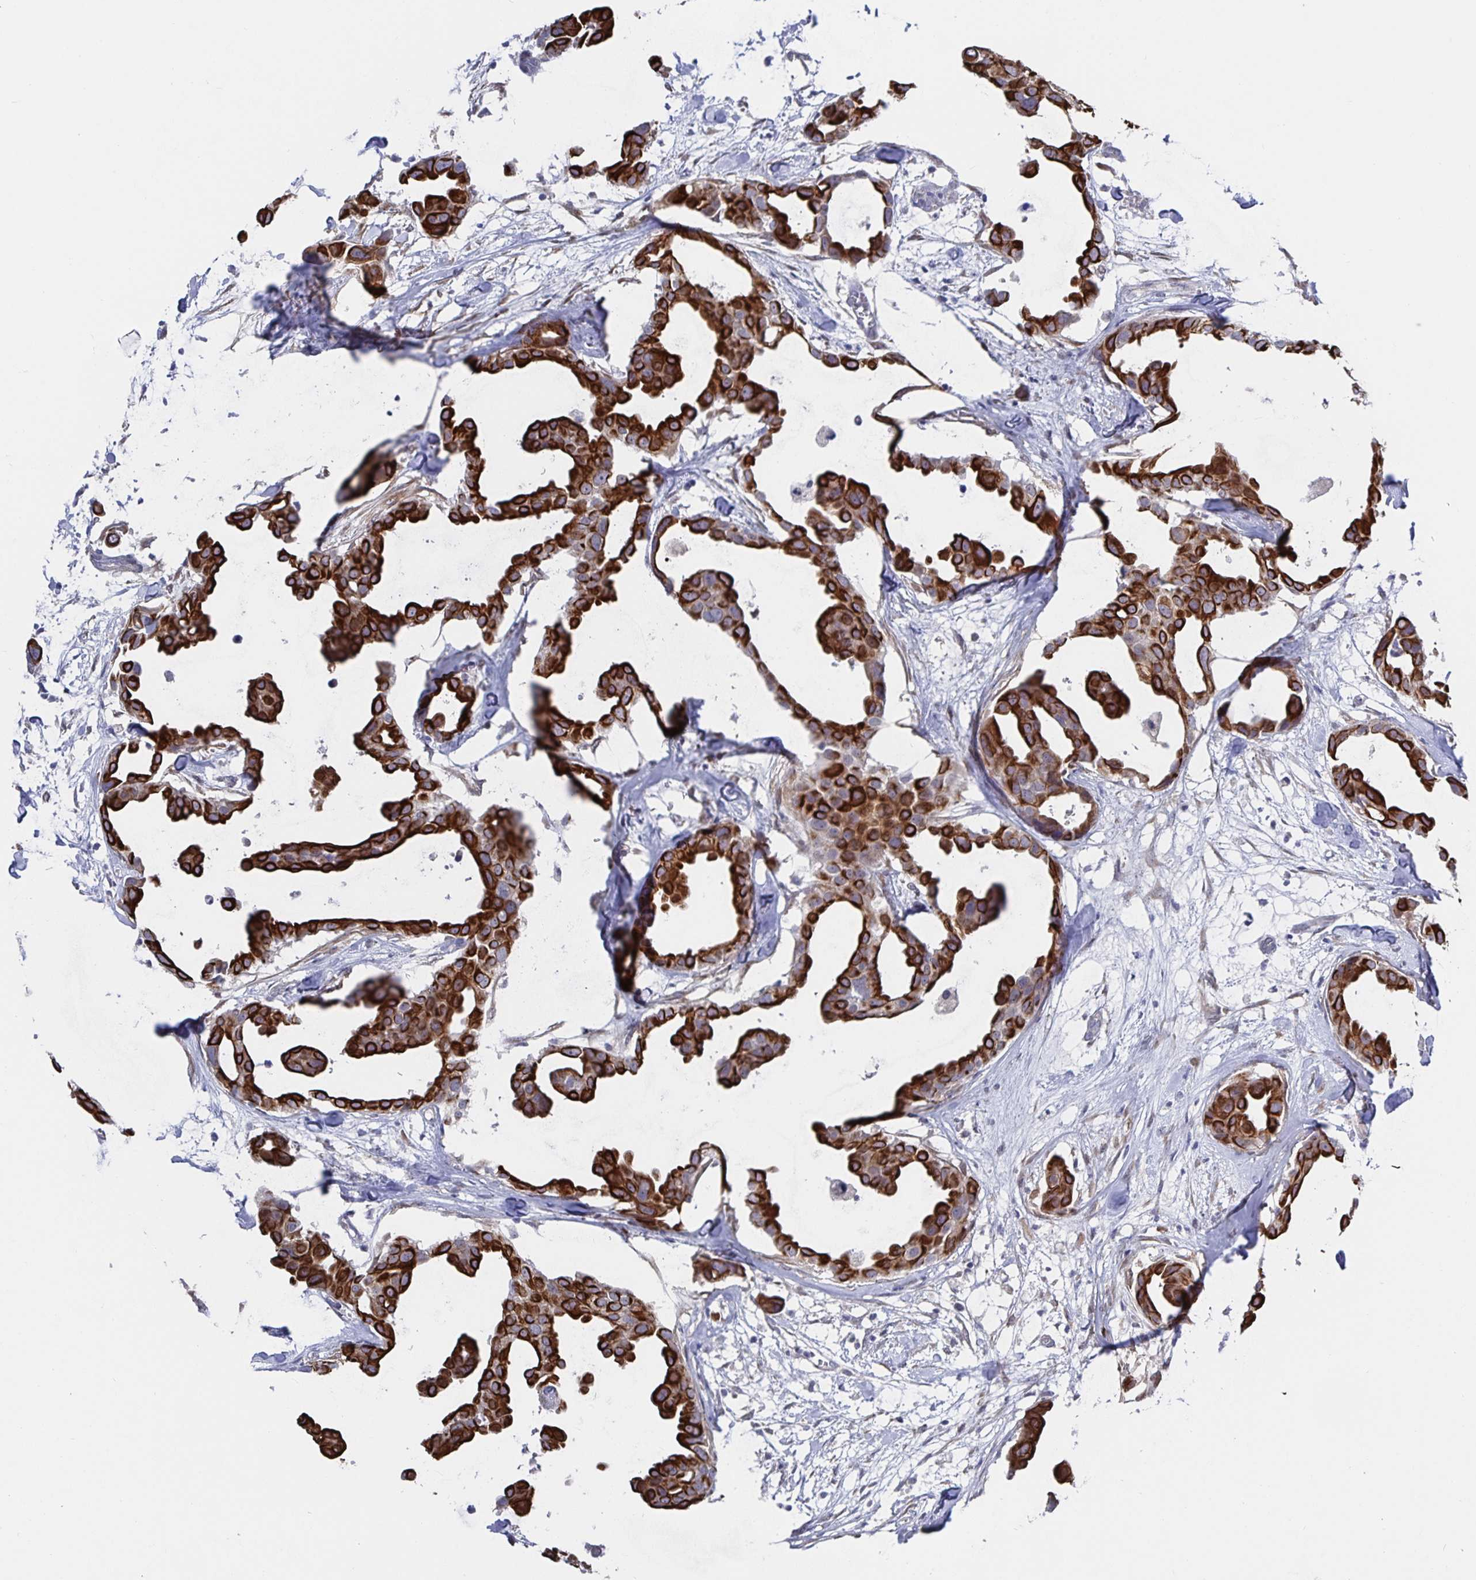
{"staining": {"intensity": "strong", "quantity": ">75%", "location": "cytoplasmic/membranous"}, "tissue": "breast cancer", "cell_type": "Tumor cells", "image_type": "cancer", "snomed": [{"axis": "morphology", "description": "Duct carcinoma"}, {"axis": "topography", "description": "Breast"}], "caption": "This is a micrograph of immunohistochemistry staining of breast infiltrating ductal carcinoma, which shows strong positivity in the cytoplasmic/membranous of tumor cells.", "gene": "ZIK1", "patient": {"sex": "female", "age": 38}}